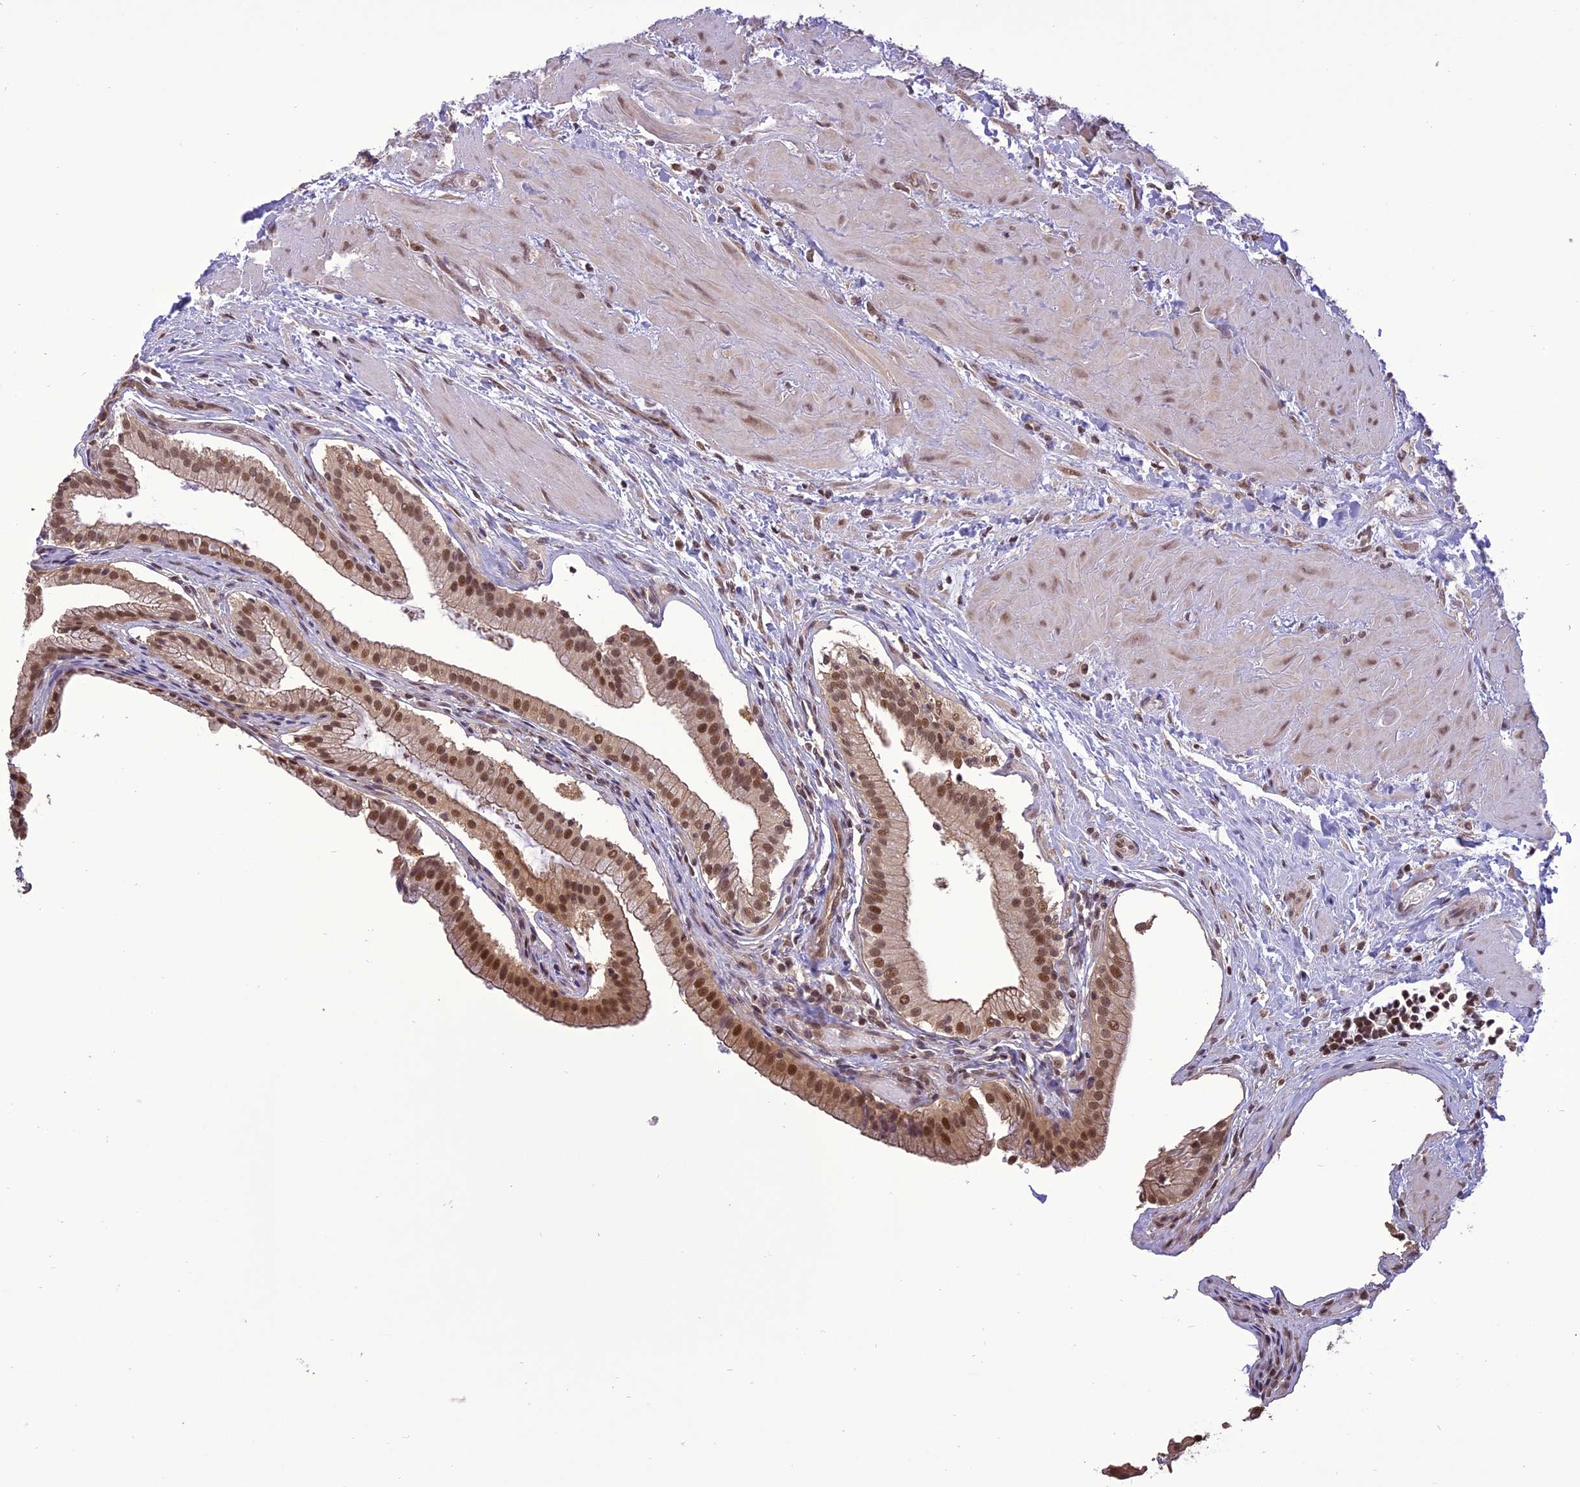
{"staining": {"intensity": "moderate", "quantity": ">75%", "location": "cytoplasmic/membranous,nuclear"}, "tissue": "gallbladder", "cell_type": "Glandular cells", "image_type": "normal", "snomed": [{"axis": "morphology", "description": "Normal tissue, NOS"}, {"axis": "topography", "description": "Gallbladder"}], "caption": "About >75% of glandular cells in benign gallbladder exhibit moderate cytoplasmic/membranous,nuclear protein staining as visualized by brown immunohistochemical staining.", "gene": "TIGD7", "patient": {"sex": "male", "age": 24}}